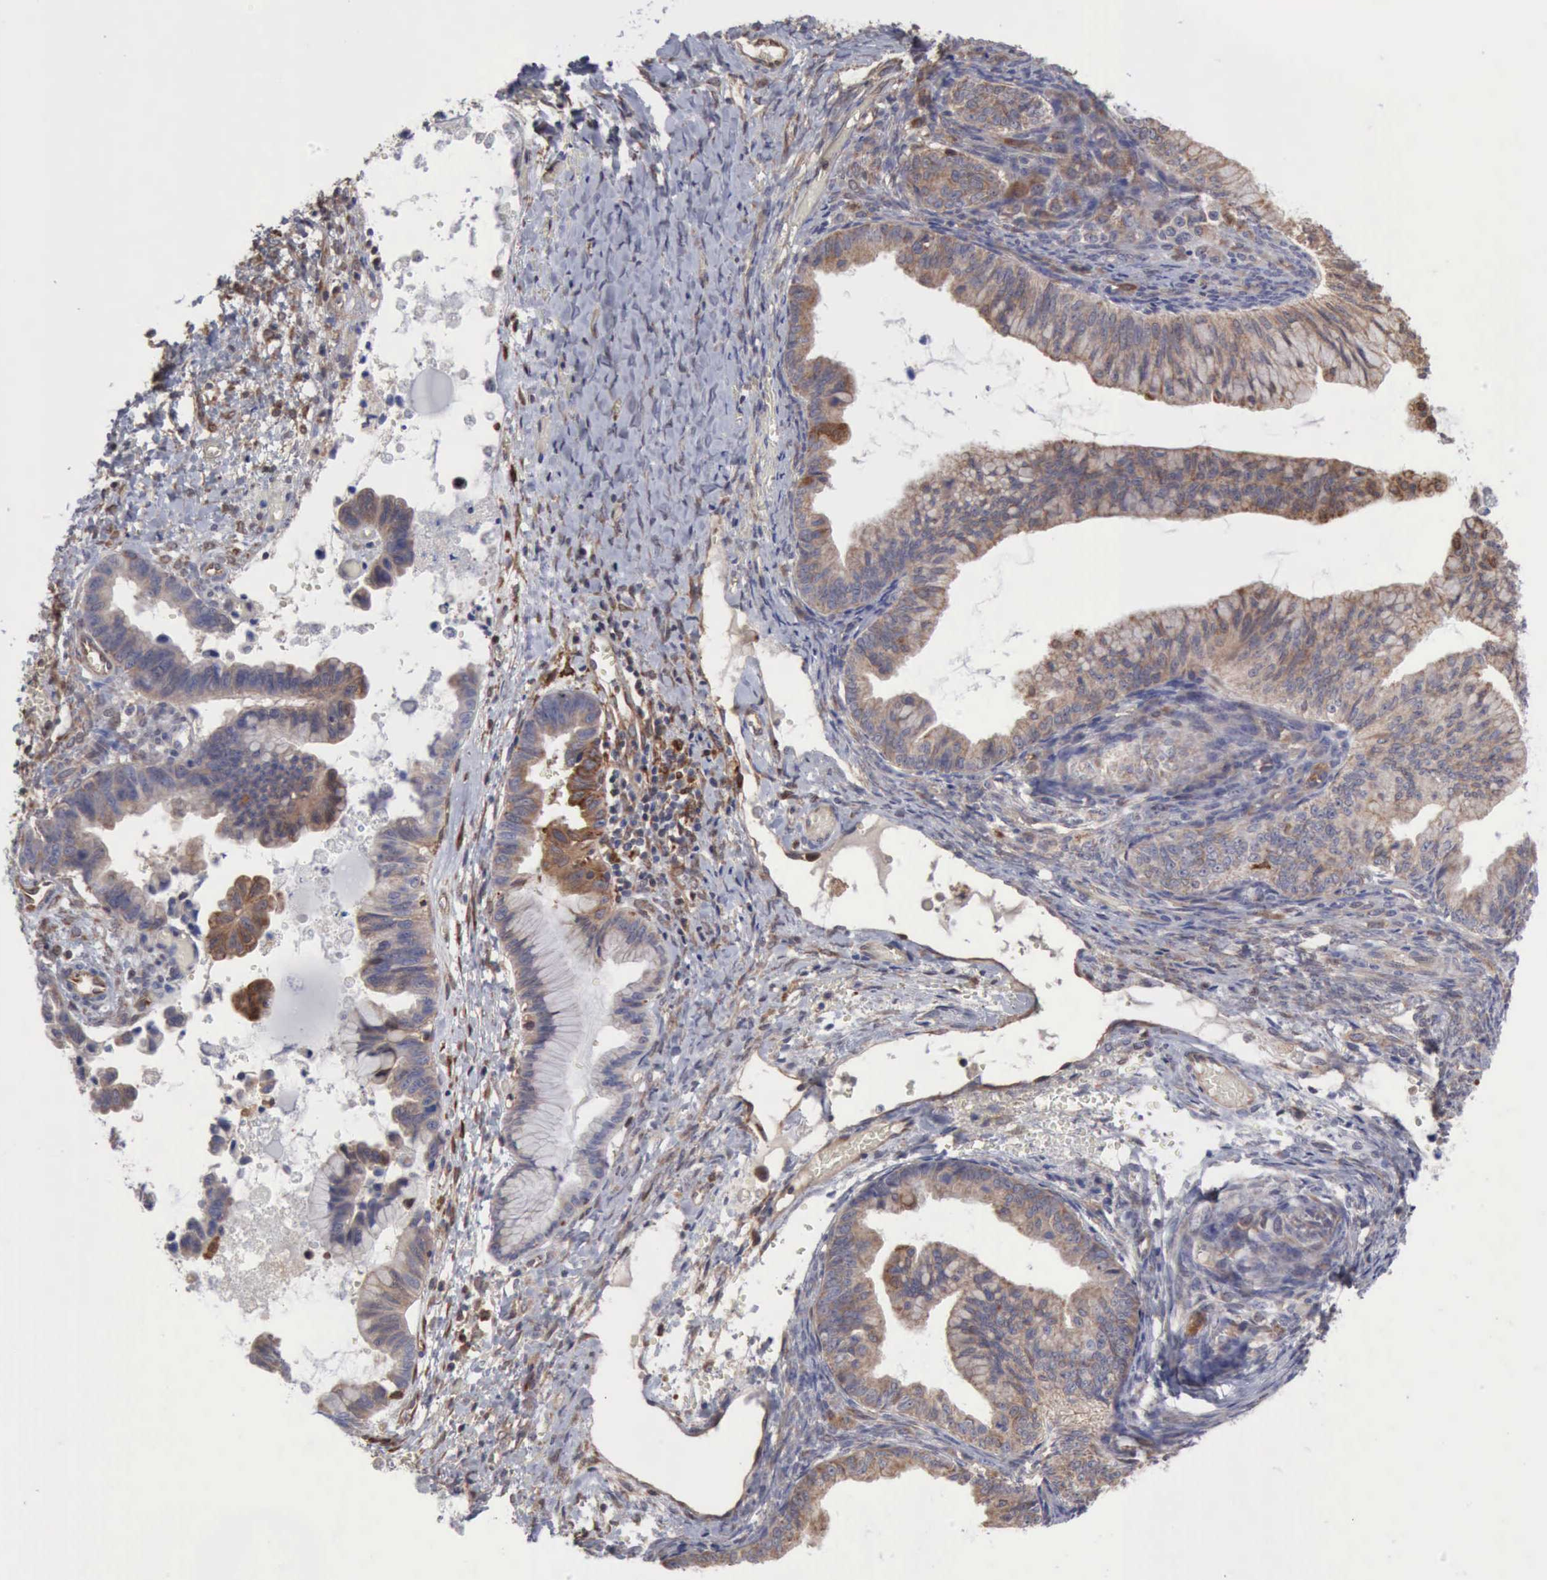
{"staining": {"intensity": "moderate", "quantity": ">75%", "location": "cytoplasmic/membranous"}, "tissue": "ovarian cancer", "cell_type": "Tumor cells", "image_type": "cancer", "snomed": [{"axis": "morphology", "description": "Cystadenocarcinoma, mucinous, NOS"}, {"axis": "topography", "description": "Ovary"}], "caption": "Tumor cells show medium levels of moderate cytoplasmic/membranous positivity in approximately >75% of cells in ovarian cancer (mucinous cystadenocarcinoma).", "gene": "APOL2", "patient": {"sex": "female", "age": 36}}